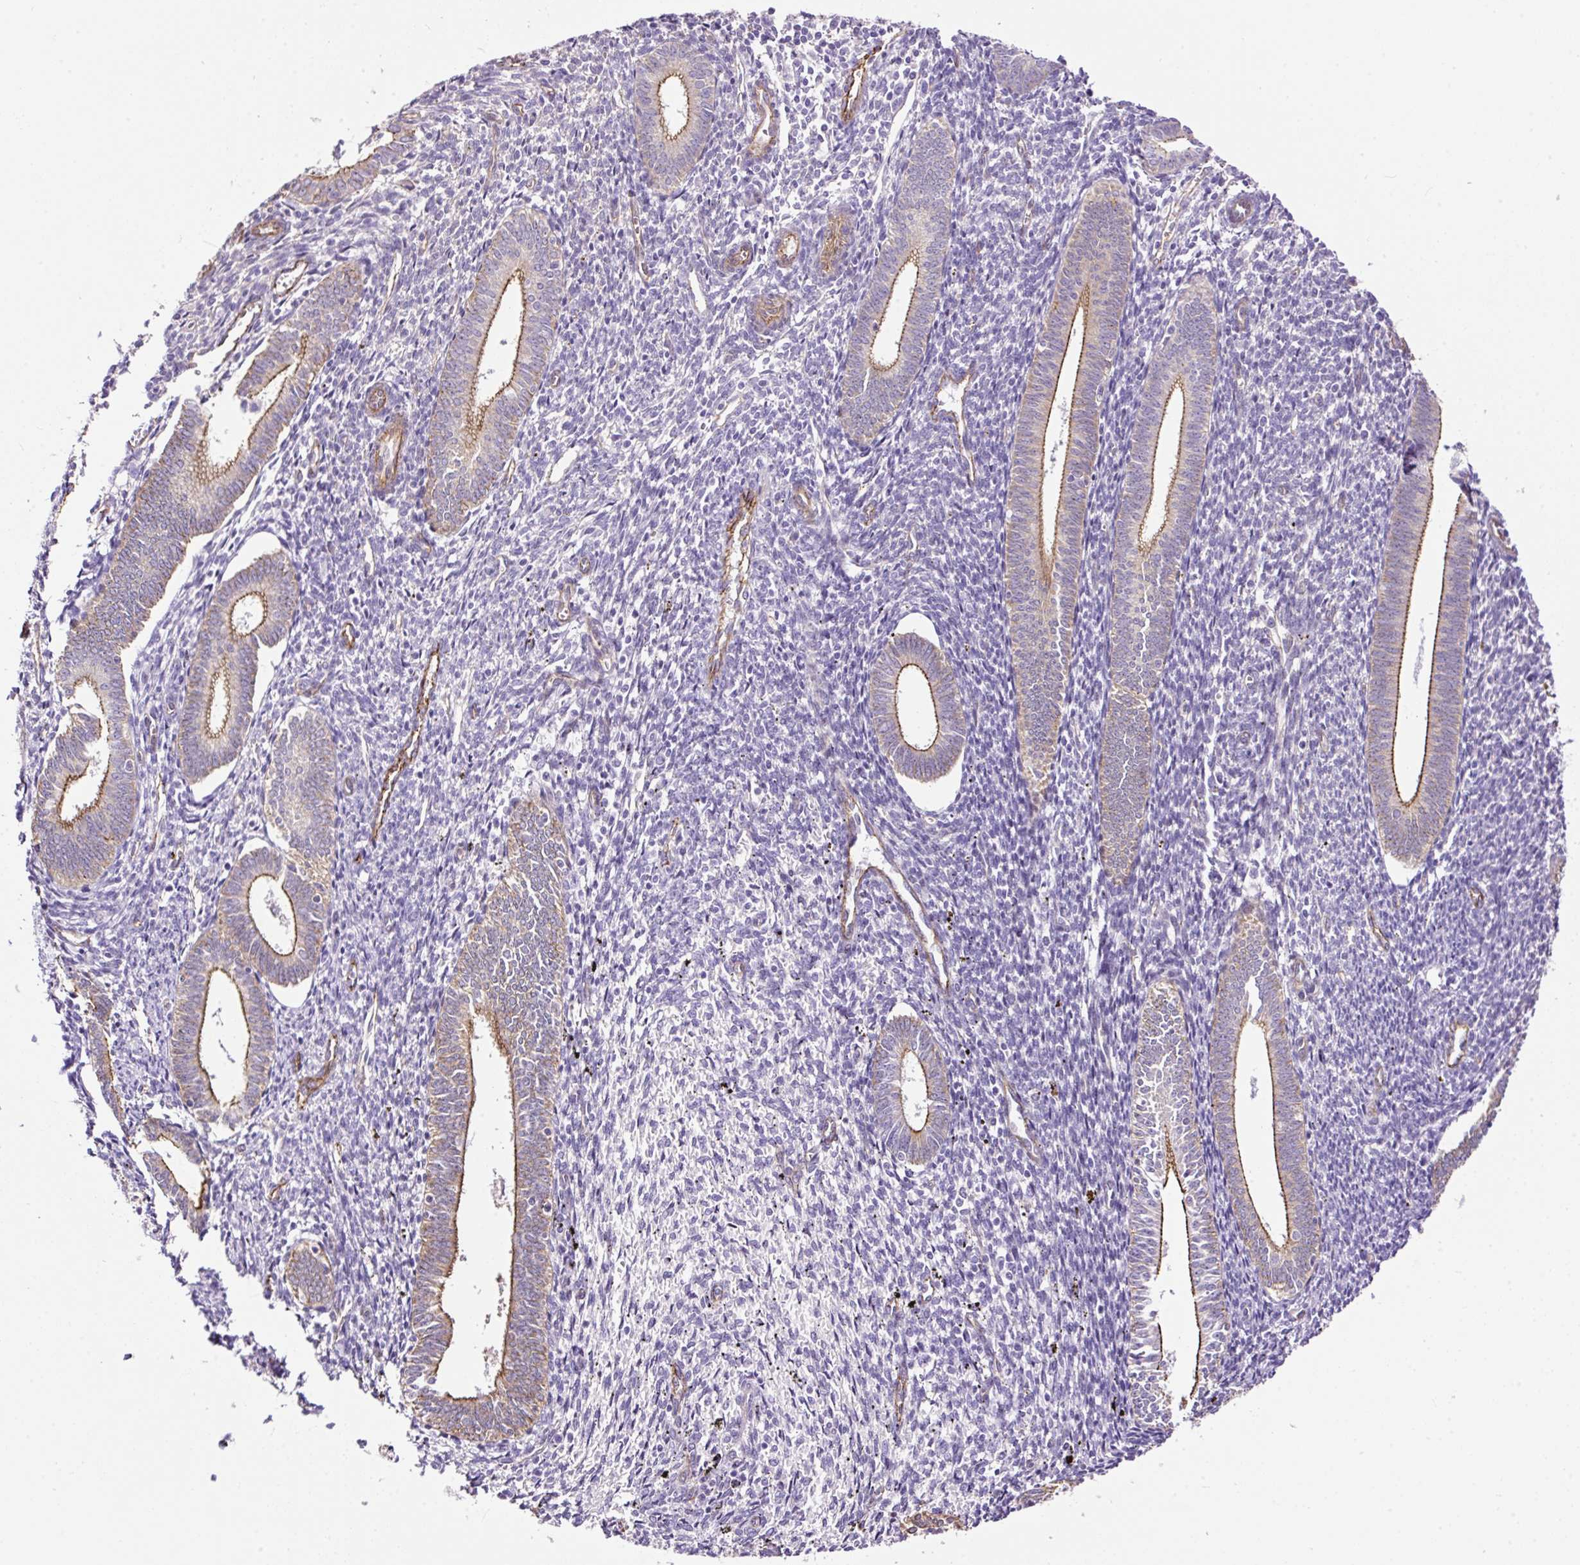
{"staining": {"intensity": "negative", "quantity": "none", "location": "none"}, "tissue": "endometrium", "cell_type": "Cells in endometrial stroma", "image_type": "normal", "snomed": [{"axis": "morphology", "description": "Normal tissue, NOS"}, {"axis": "topography", "description": "Endometrium"}], "caption": "Immunohistochemistry micrograph of unremarkable endometrium stained for a protein (brown), which displays no expression in cells in endometrial stroma.", "gene": "MAGEB16", "patient": {"sex": "female", "age": 41}}